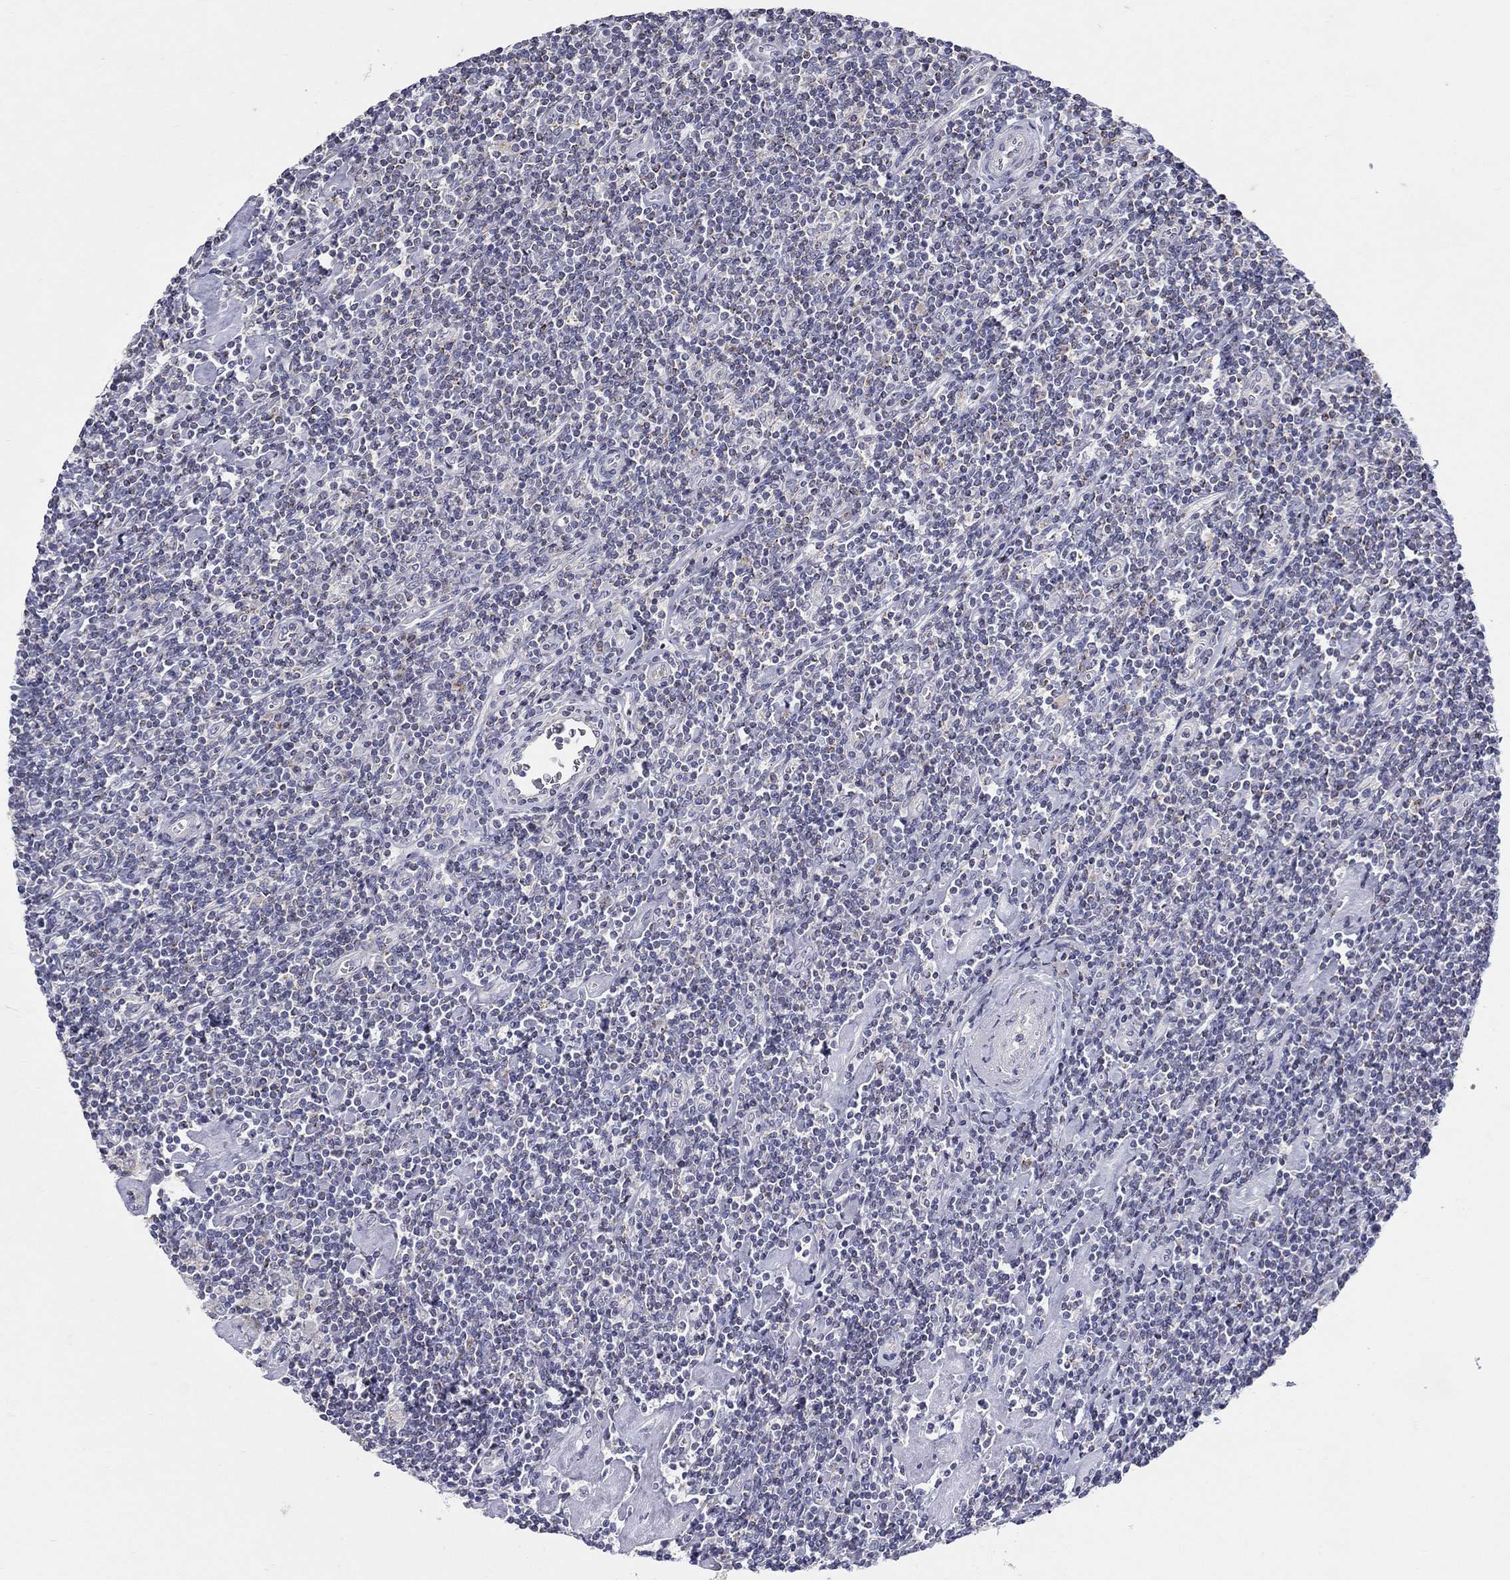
{"staining": {"intensity": "negative", "quantity": "none", "location": "none"}, "tissue": "lymphoma", "cell_type": "Tumor cells", "image_type": "cancer", "snomed": [{"axis": "morphology", "description": "Hodgkin's disease, NOS"}, {"axis": "topography", "description": "Lymph node"}], "caption": "The image reveals no significant positivity in tumor cells of Hodgkin's disease.", "gene": "HMX2", "patient": {"sex": "male", "age": 40}}